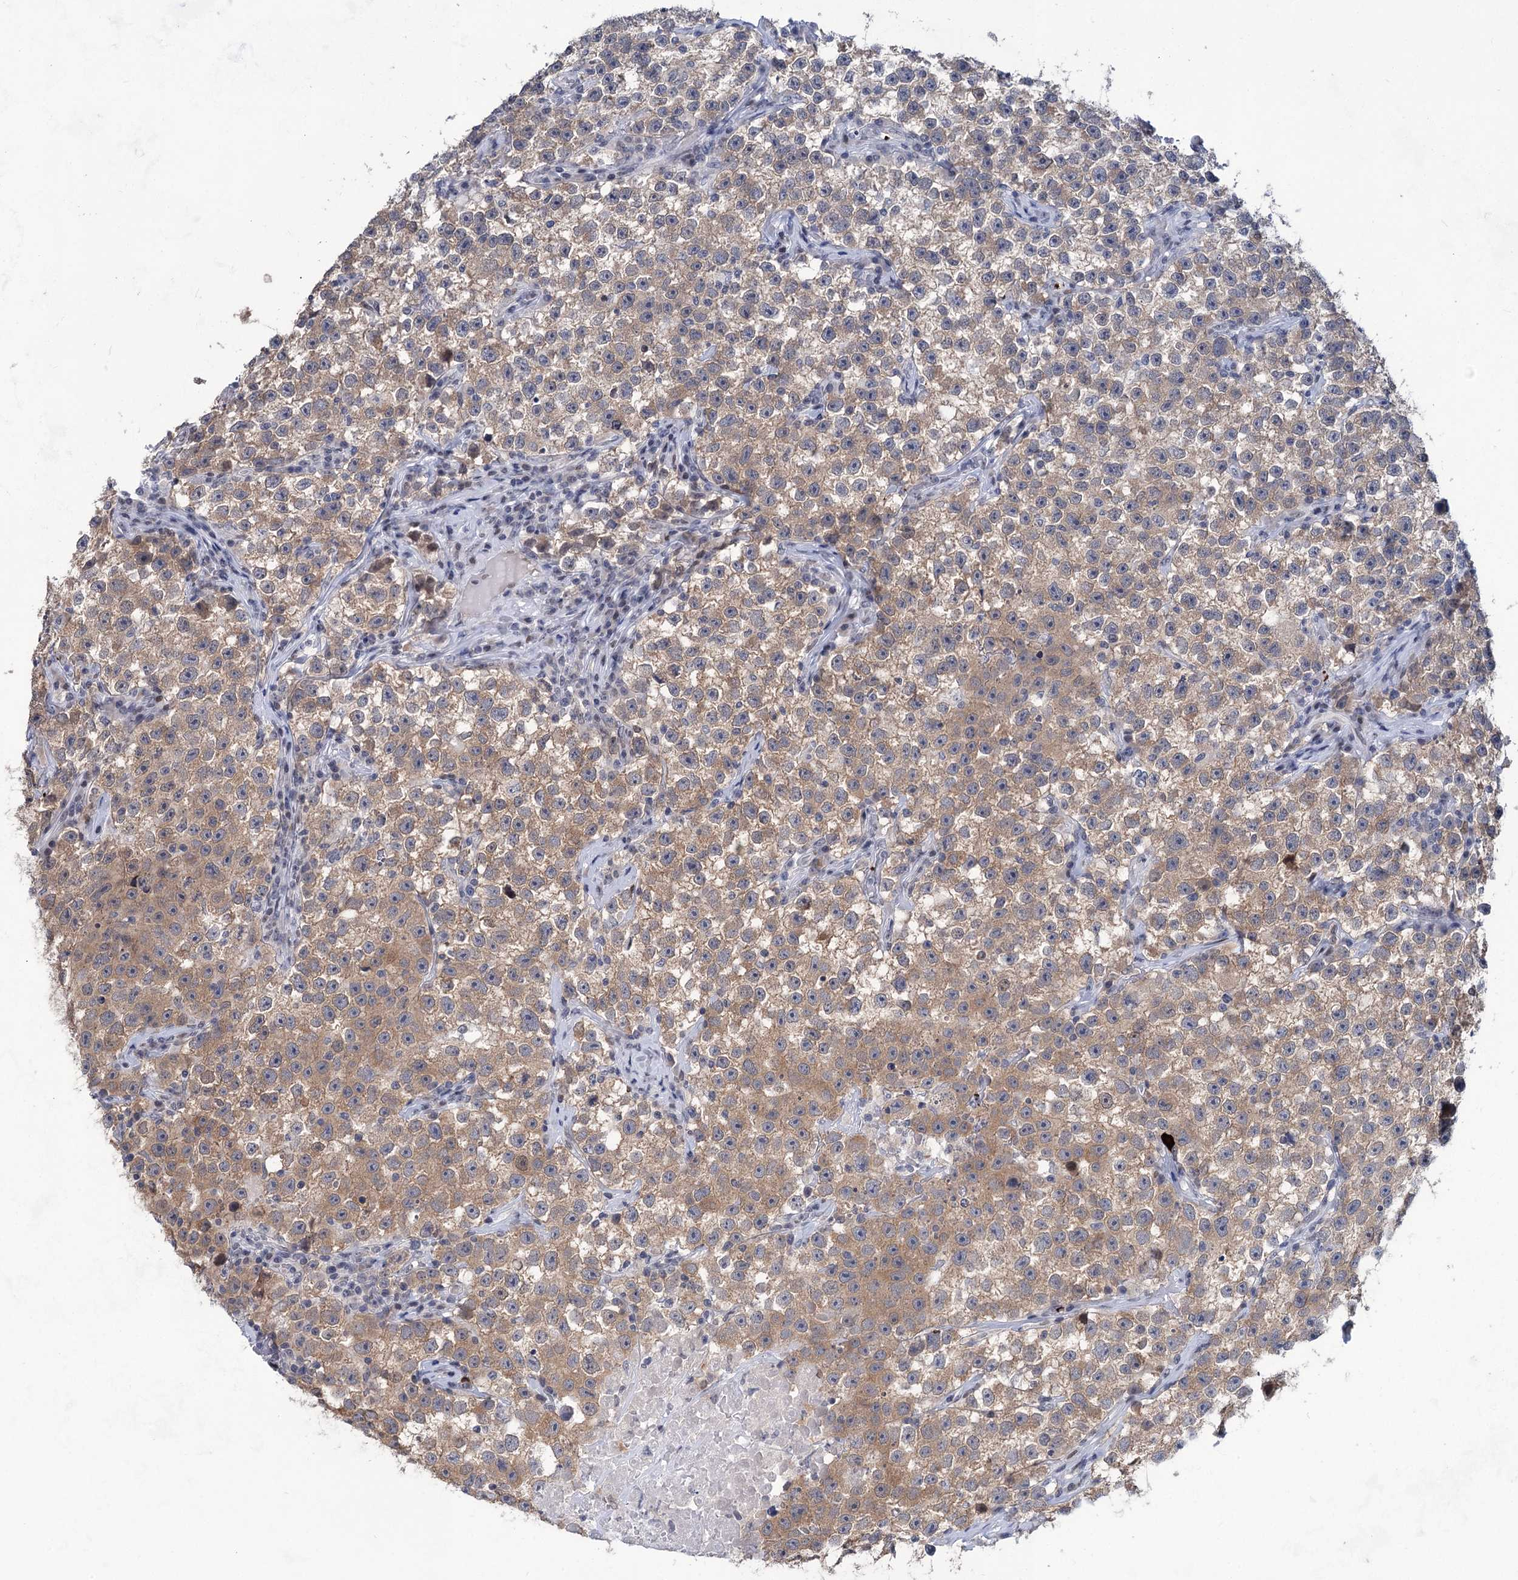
{"staining": {"intensity": "weak", "quantity": "25%-75%", "location": "cytoplasmic/membranous"}, "tissue": "testis cancer", "cell_type": "Tumor cells", "image_type": "cancer", "snomed": [{"axis": "morphology", "description": "Seminoma, NOS"}, {"axis": "topography", "description": "Testis"}], "caption": "The image demonstrates staining of testis cancer, revealing weak cytoplasmic/membranous protein positivity (brown color) within tumor cells.", "gene": "MON2", "patient": {"sex": "male", "age": 22}}